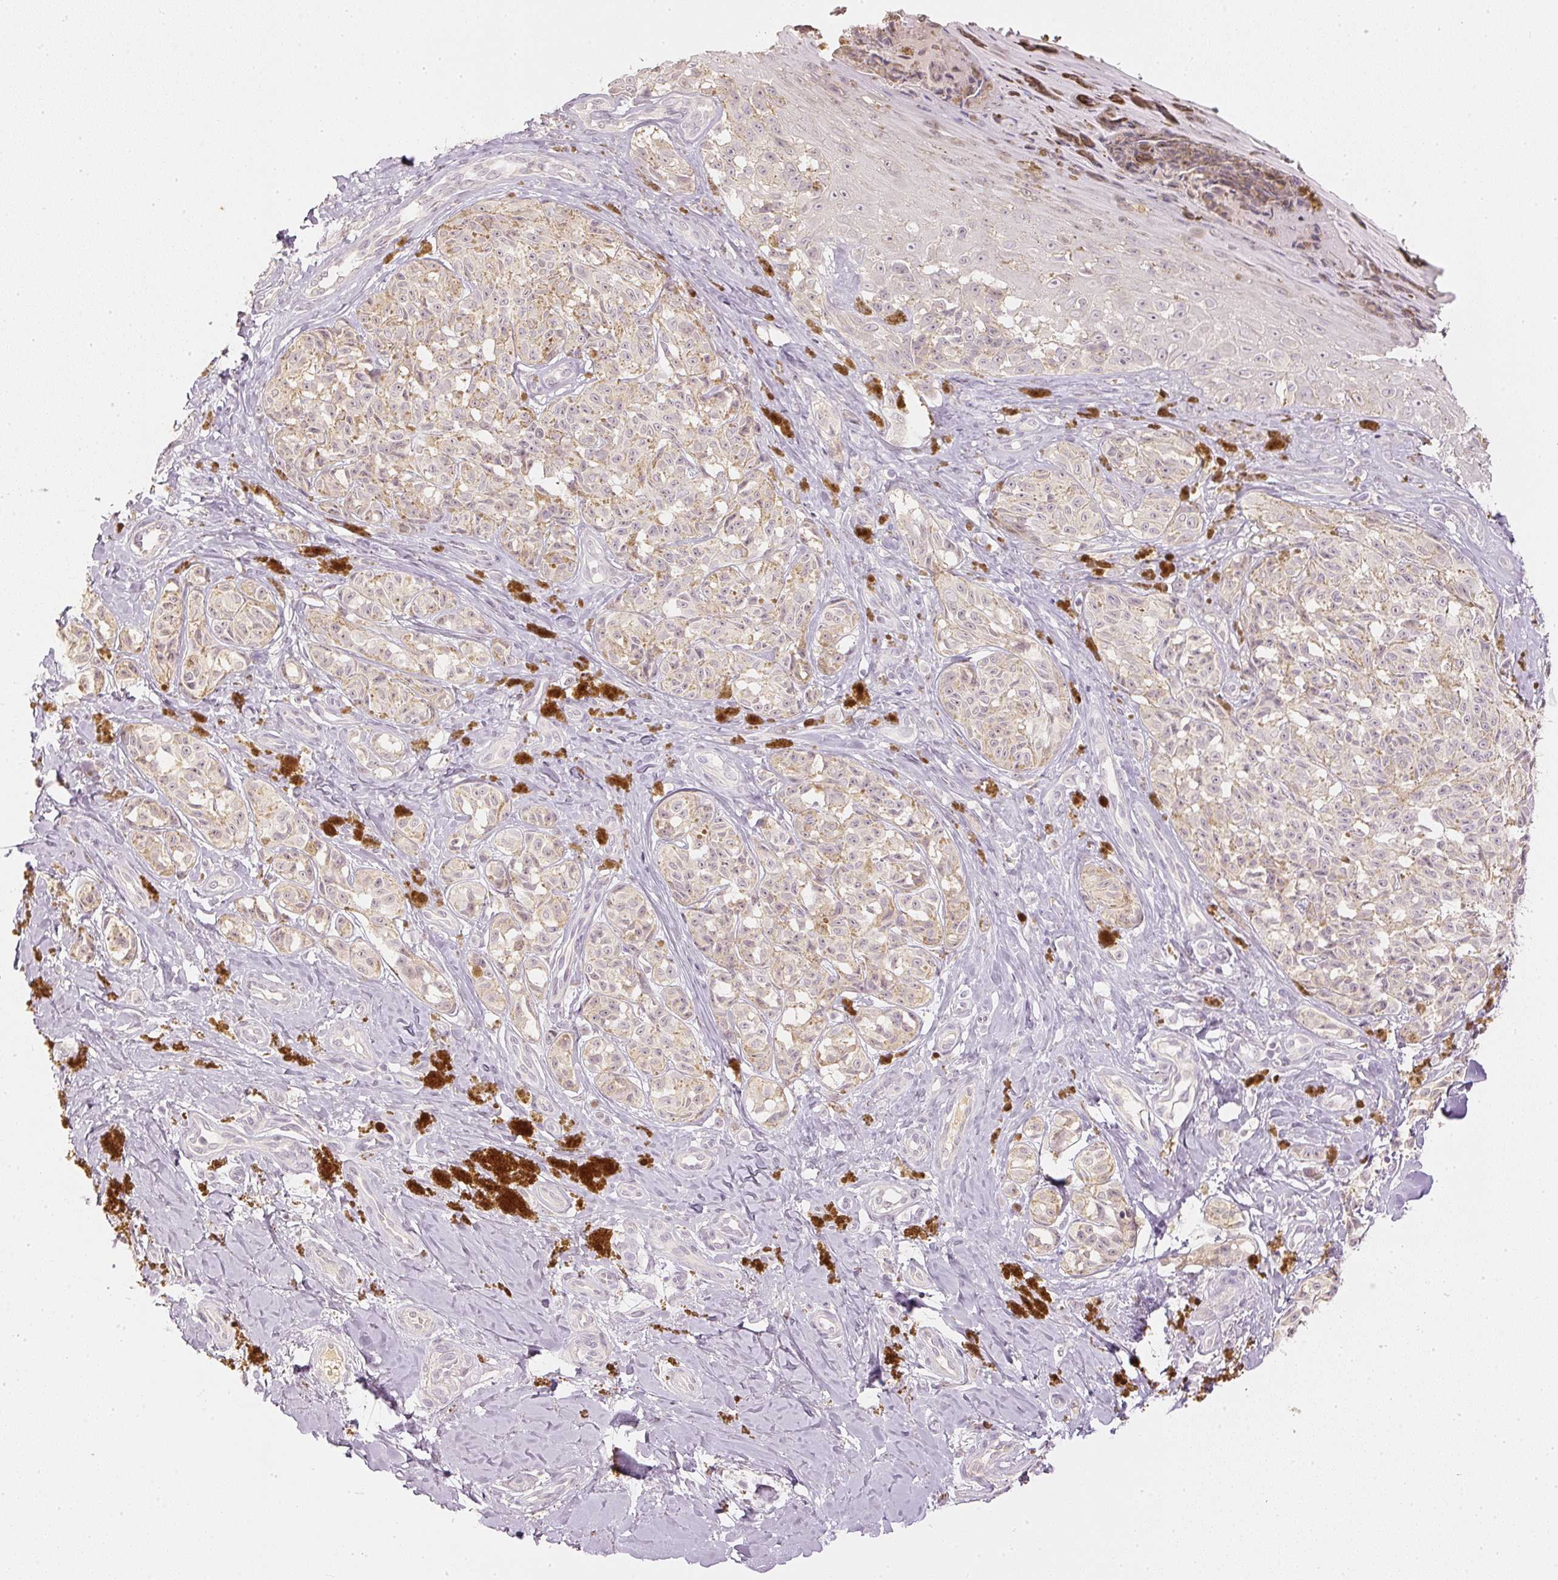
{"staining": {"intensity": "weak", "quantity": "25%-75%", "location": "cytoplasmic/membranous"}, "tissue": "melanoma", "cell_type": "Tumor cells", "image_type": "cancer", "snomed": [{"axis": "morphology", "description": "Malignant melanoma, NOS"}, {"axis": "topography", "description": "Skin"}], "caption": "Immunohistochemistry staining of malignant melanoma, which reveals low levels of weak cytoplasmic/membranous staining in about 25%-75% of tumor cells indicating weak cytoplasmic/membranous protein expression. The staining was performed using DAB (brown) for protein detection and nuclei were counterstained in hematoxylin (blue).", "gene": "GZMA", "patient": {"sex": "female", "age": 65}}